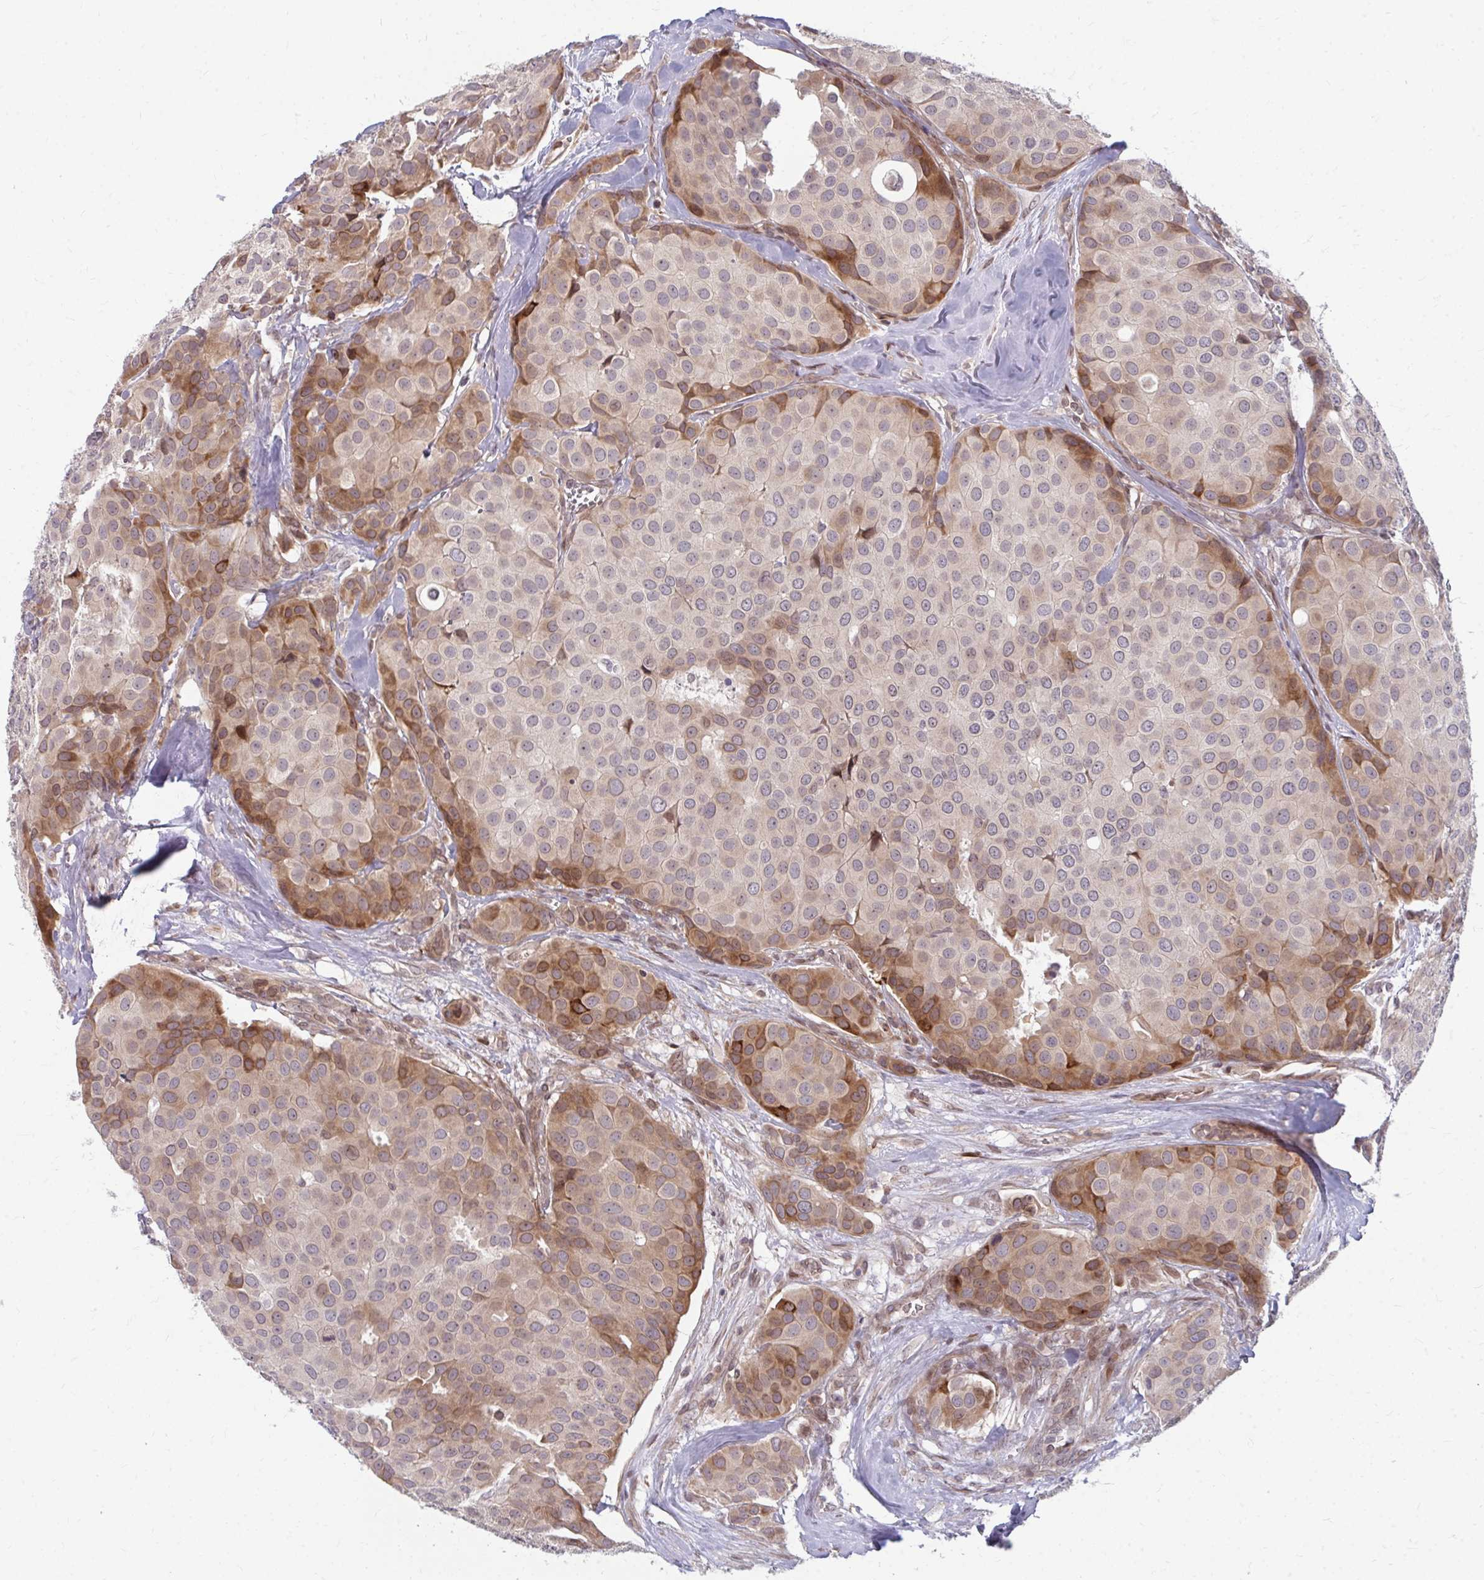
{"staining": {"intensity": "moderate", "quantity": "<25%", "location": "cytoplasmic/membranous"}, "tissue": "breast cancer", "cell_type": "Tumor cells", "image_type": "cancer", "snomed": [{"axis": "morphology", "description": "Duct carcinoma"}, {"axis": "topography", "description": "Breast"}], "caption": "A low amount of moderate cytoplasmic/membranous staining is seen in approximately <25% of tumor cells in breast cancer (intraductal carcinoma) tissue.", "gene": "ZNF285", "patient": {"sex": "female", "age": 70}}